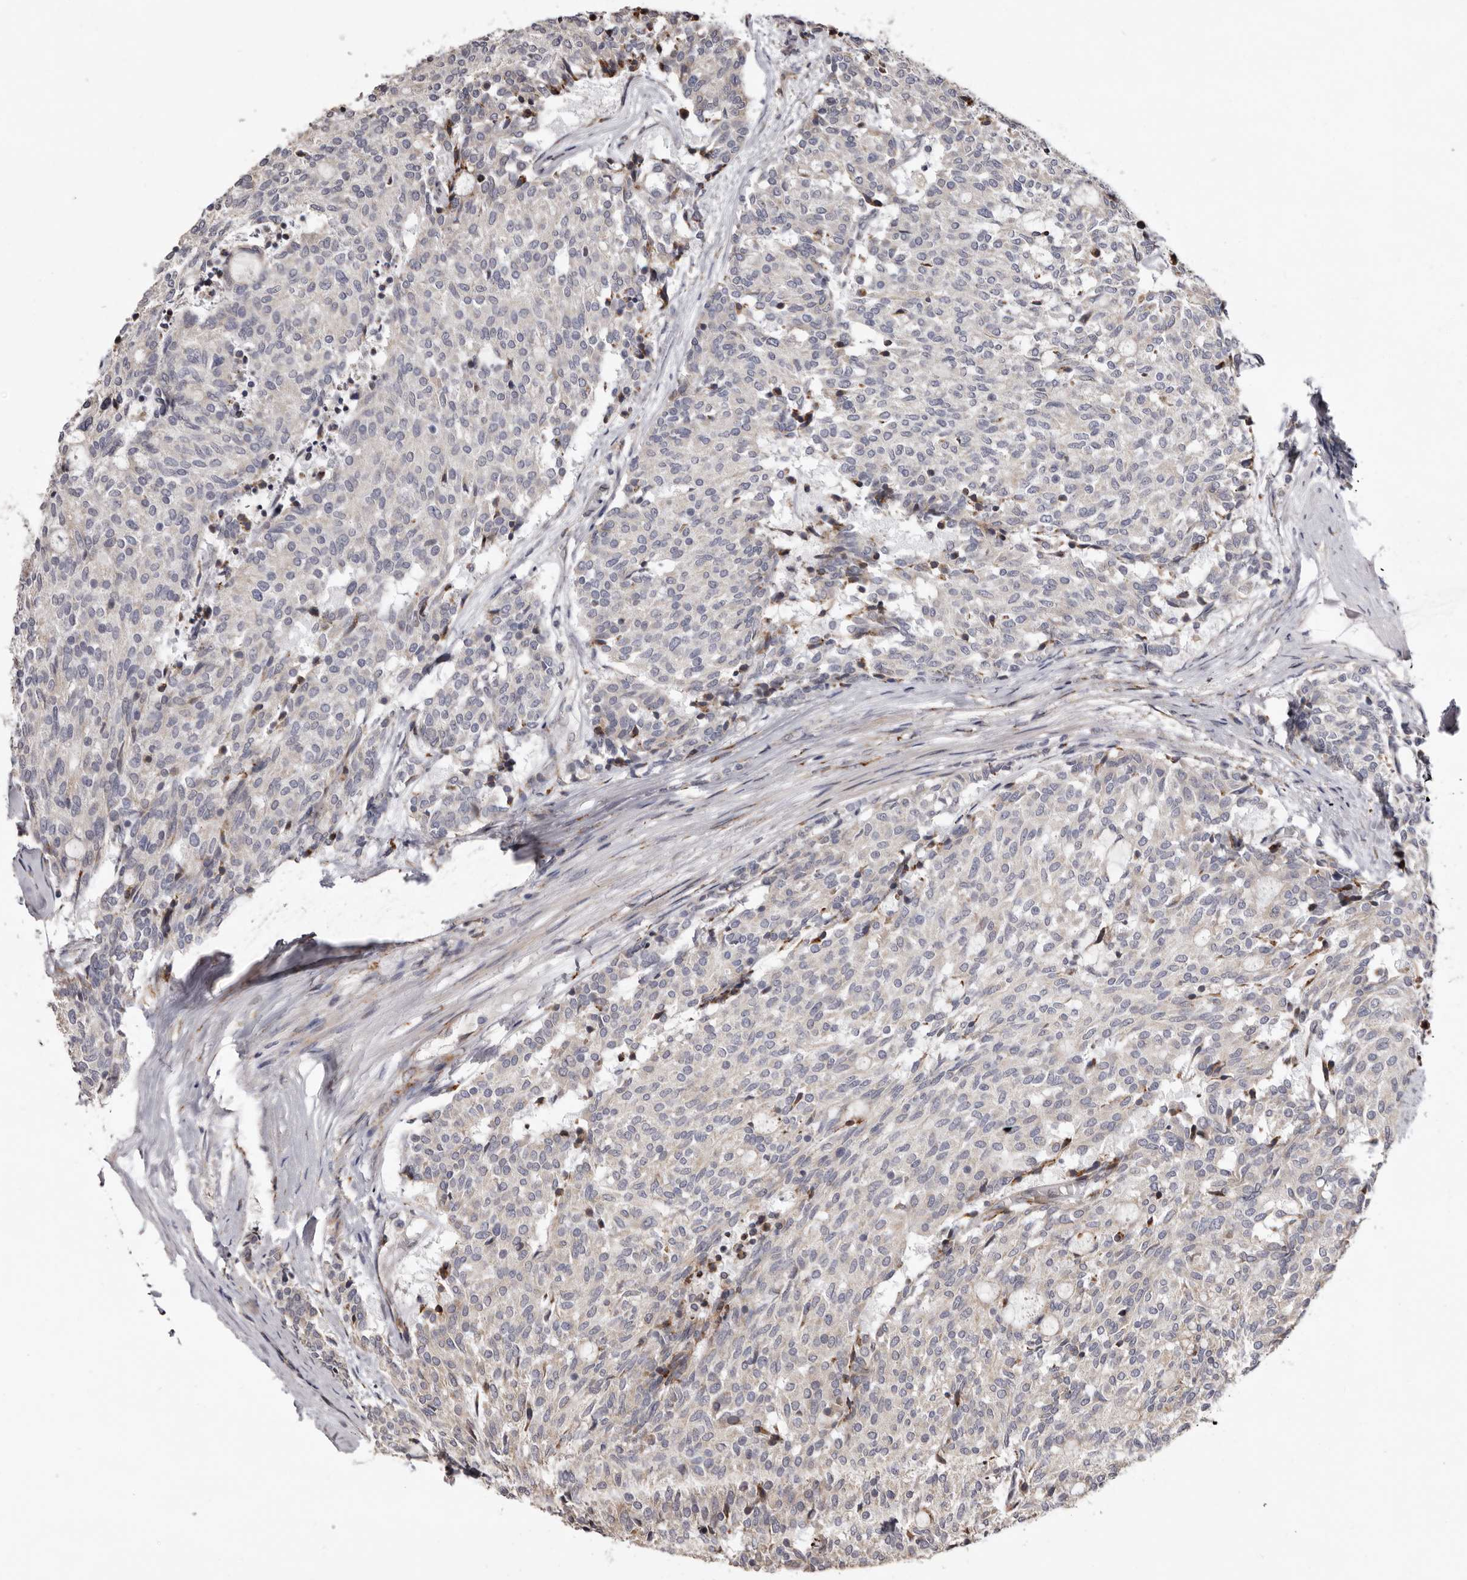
{"staining": {"intensity": "negative", "quantity": "none", "location": "none"}, "tissue": "carcinoid", "cell_type": "Tumor cells", "image_type": "cancer", "snomed": [{"axis": "morphology", "description": "Carcinoid, malignant, NOS"}, {"axis": "topography", "description": "Pancreas"}], "caption": "A high-resolution photomicrograph shows IHC staining of carcinoid, which reveals no significant staining in tumor cells. (Brightfield microscopy of DAB IHC at high magnification).", "gene": "PIGX", "patient": {"sex": "female", "age": 54}}